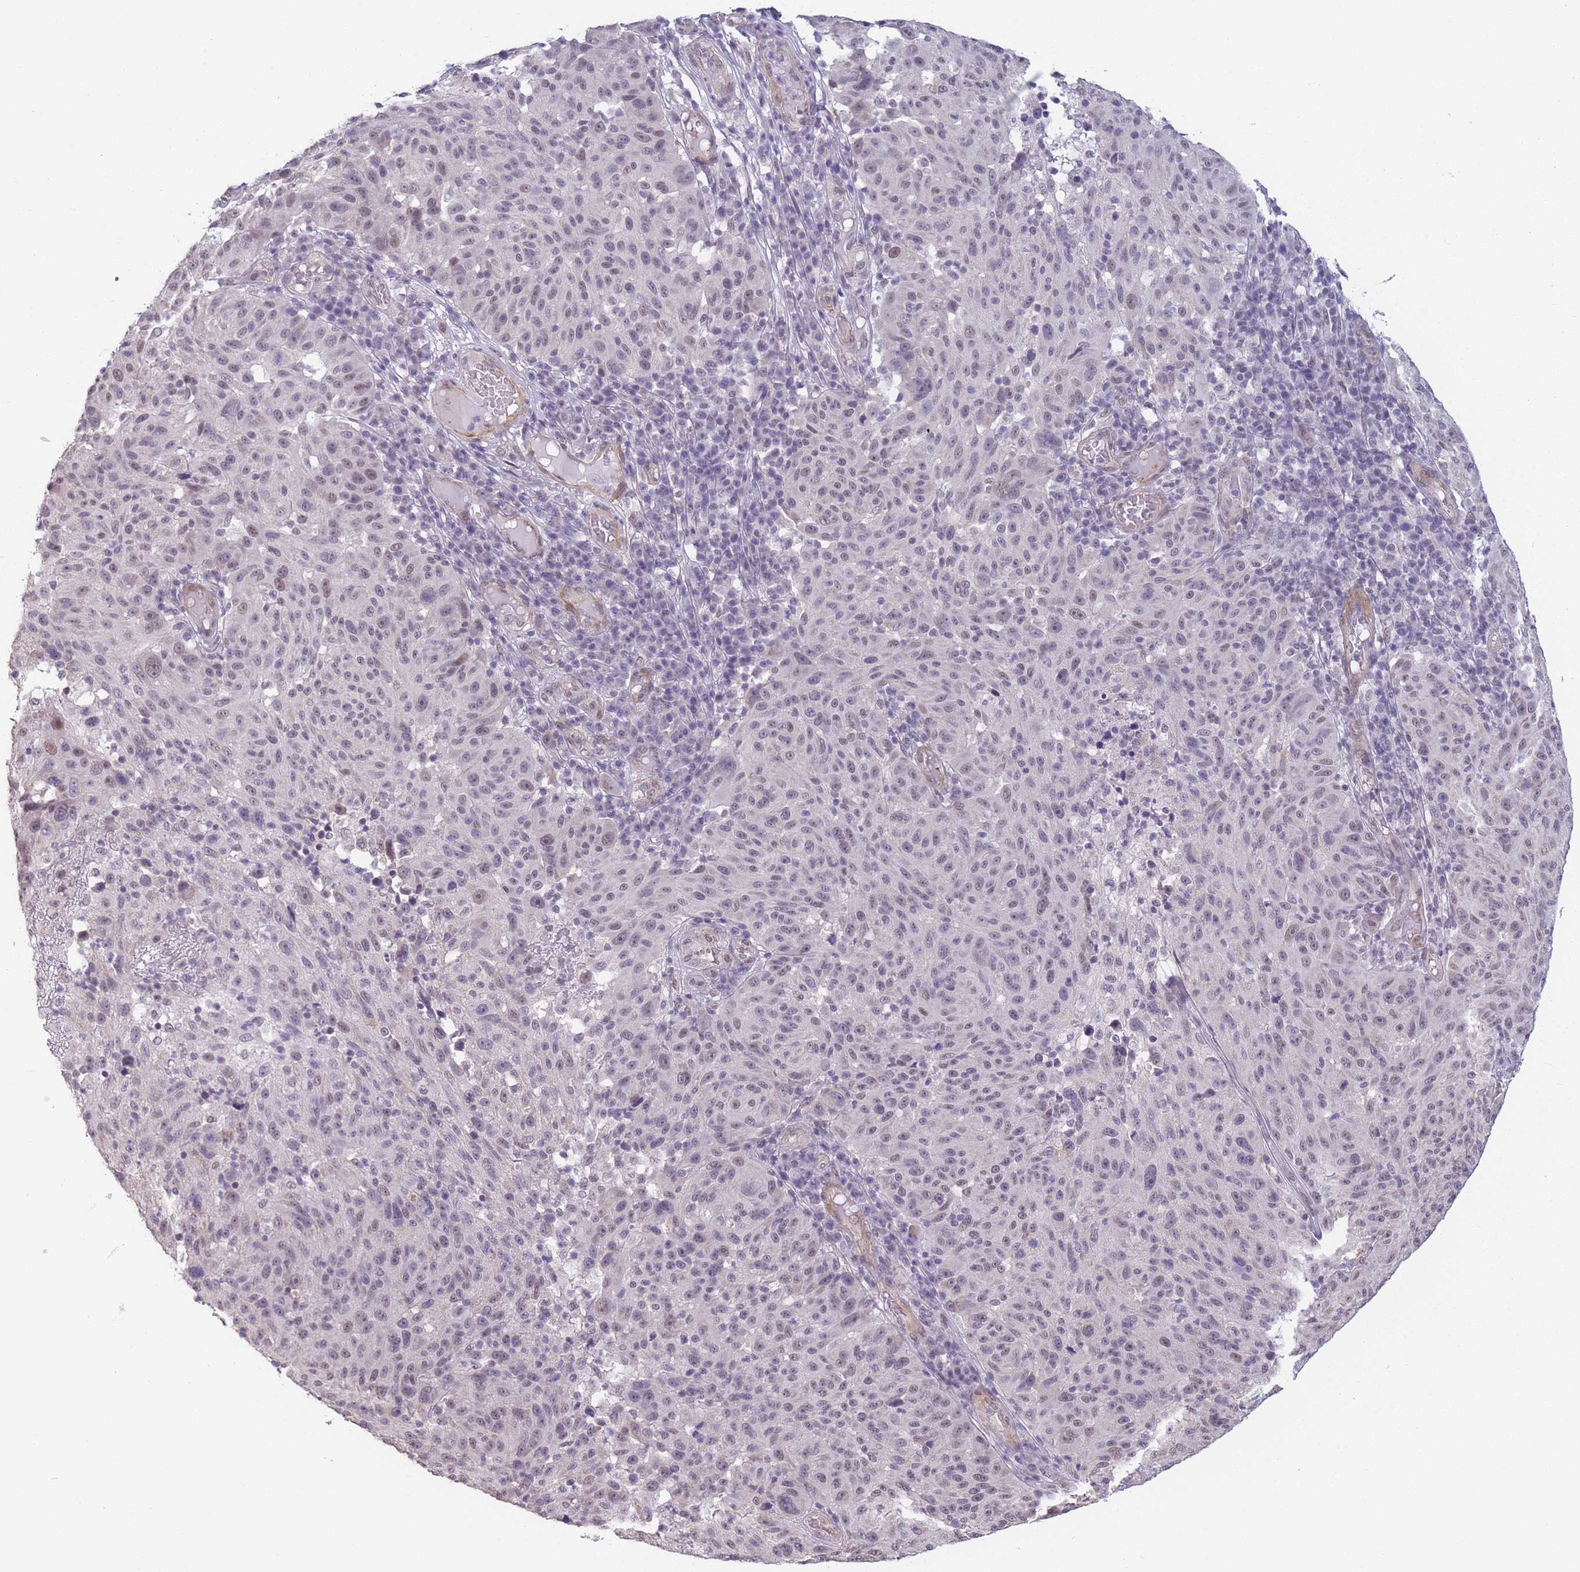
{"staining": {"intensity": "moderate", "quantity": "<25%", "location": "nuclear"}, "tissue": "melanoma", "cell_type": "Tumor cells", "image_type": "cancer", "snomed": [{"axis": "morphology", "description": "Malignant melanoma, NOS"}, {"axis": "topography", "description": "Skin"}], "caption": "Immunohistochemistry (IHC) of human malignant melanoma demonstrates low levels of moderate nuclear expression in approximately <25% of tumor cells. The protein is shown in brown color, while the nuclei are stained blue.", "gene": "SIN3B", "patient": {"sex": "male", "age": 53}}